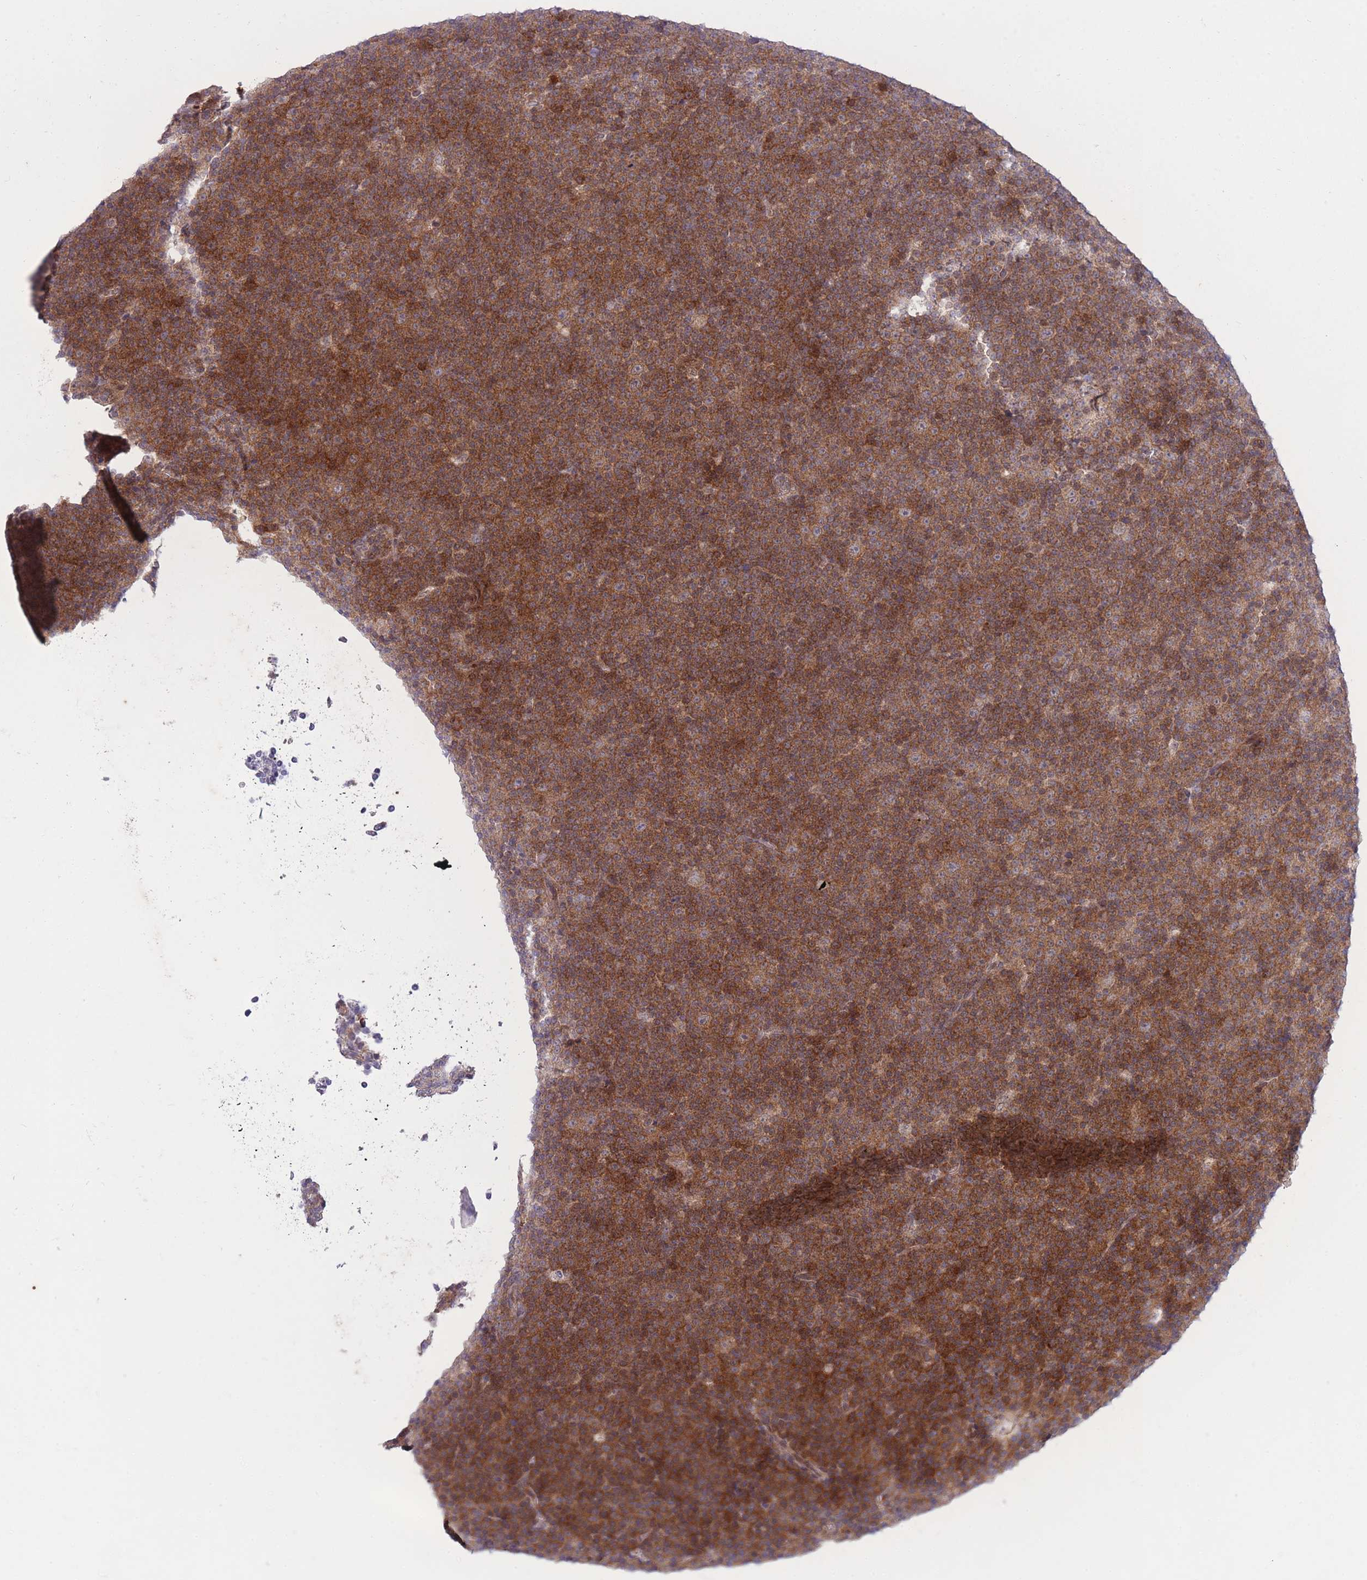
{"staining": {"intensity": "strong", "quantity": "25%-75%", "location": "cytoplasmic/membranous"}, "tissue": "lymphoma", "cell_type": "Tumor cells", "image_type": "cancer", "snomed": [{"axis": "morphology", "description": "Malignant lymphoma, non-Hodgkin's type, Low grade"}, {"axis": "topography", "description": "Lymph node"}], "caption": "The immunohistochemical stain labels strong cytoplasmic/membranous staining in tumor cells of low-grade malignant lymphoma, non-Hodgkin's type tissue.", "gene": "RIC8A", "patient": {"sex": "female", "age": 67}}